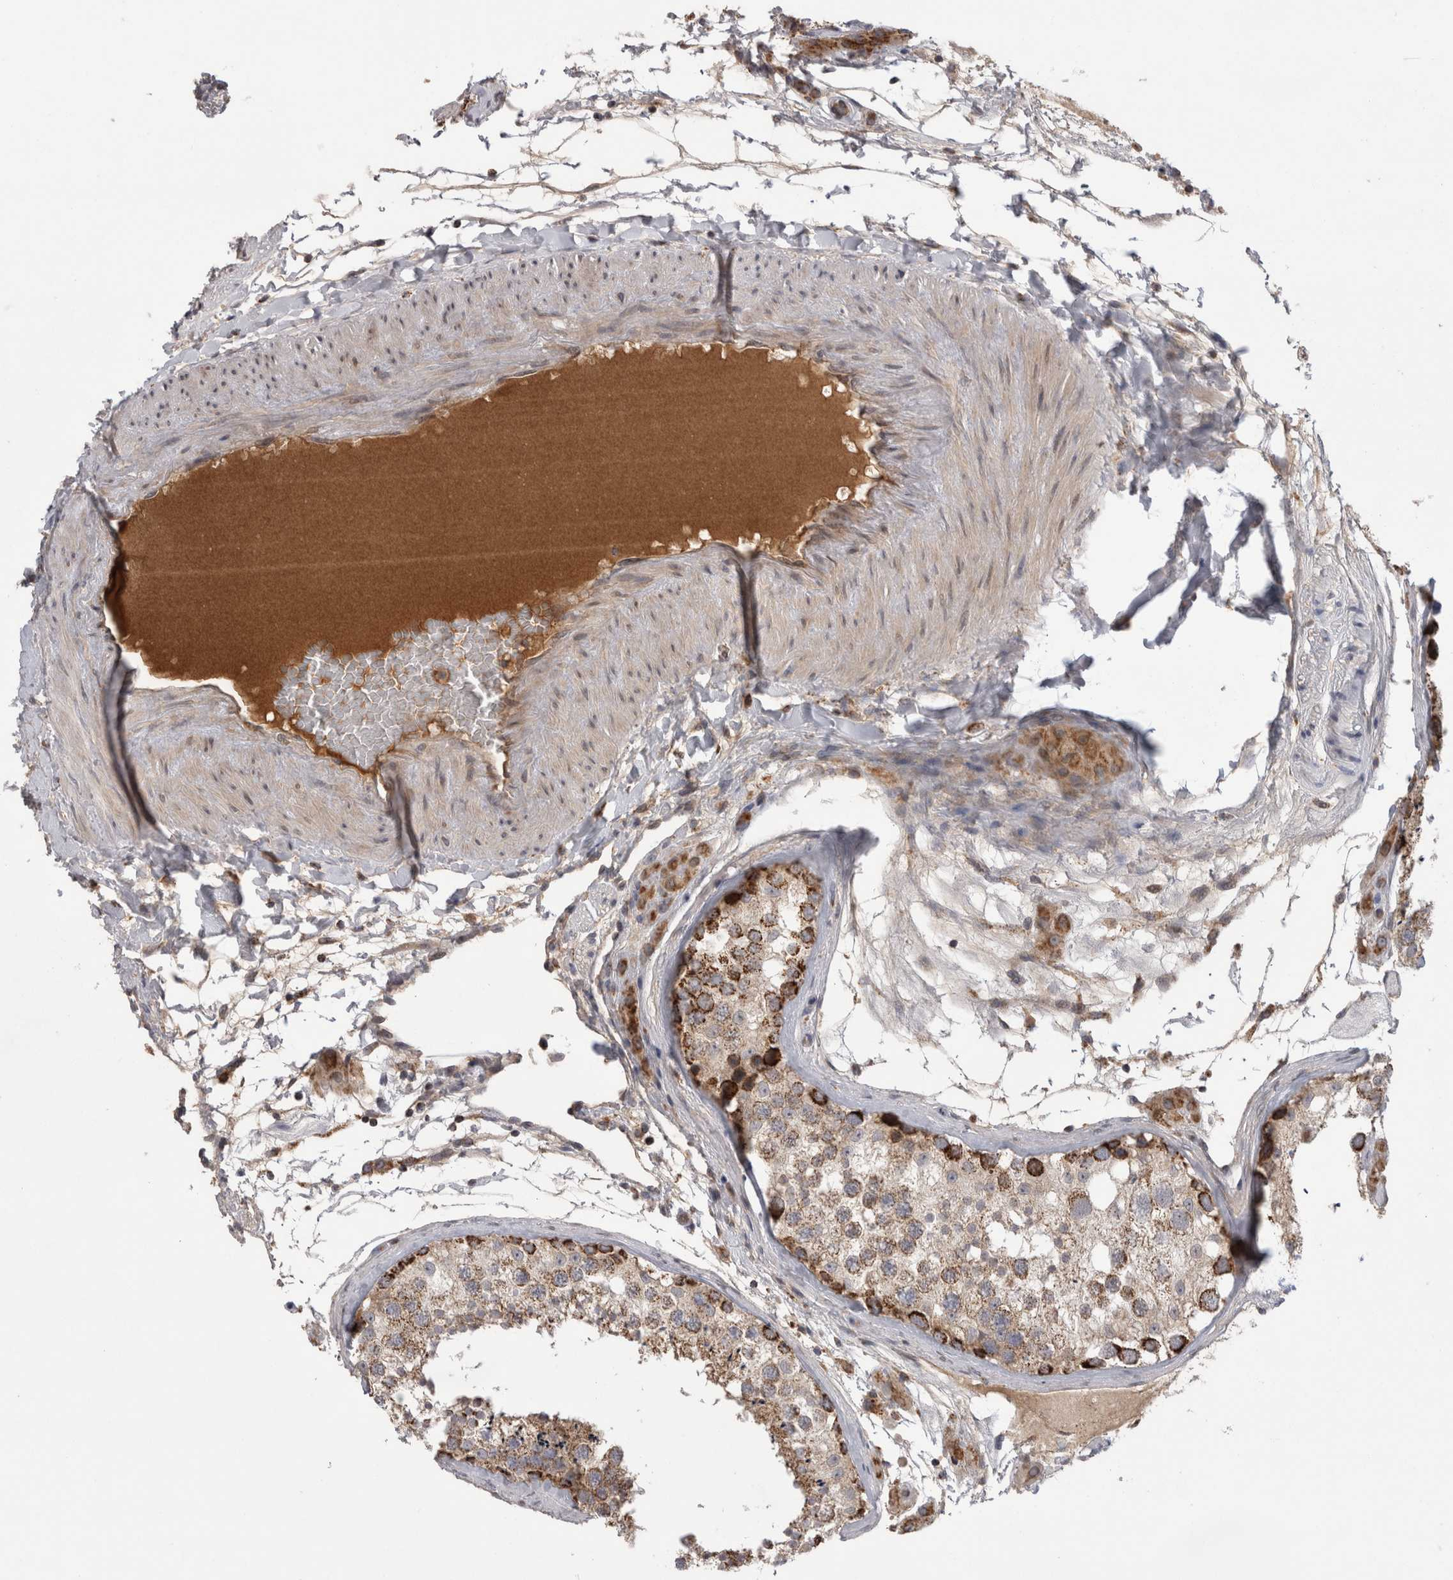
{"staining": {"intensity": "strong", "quantity": "<25%", "location": "cytoplasmic/membranous"}, "tissue": "testis", "cell_type": "Cells in seminiferous ducts", "image_type": "normal", "snomed": [{"axis": "morphology", "description": "Normal tissue, NOS"}, {"axis": "topography", "description": "Testis"}], "caption": "Normal testis was stained to show a protein in brown. There is medium levels of strong cytoplasmic/membranous positivity in approximately <25% of cells in seminiferous ducts.", "gene": "DARS2", "patient": {"sex": "male", "age": 46}}